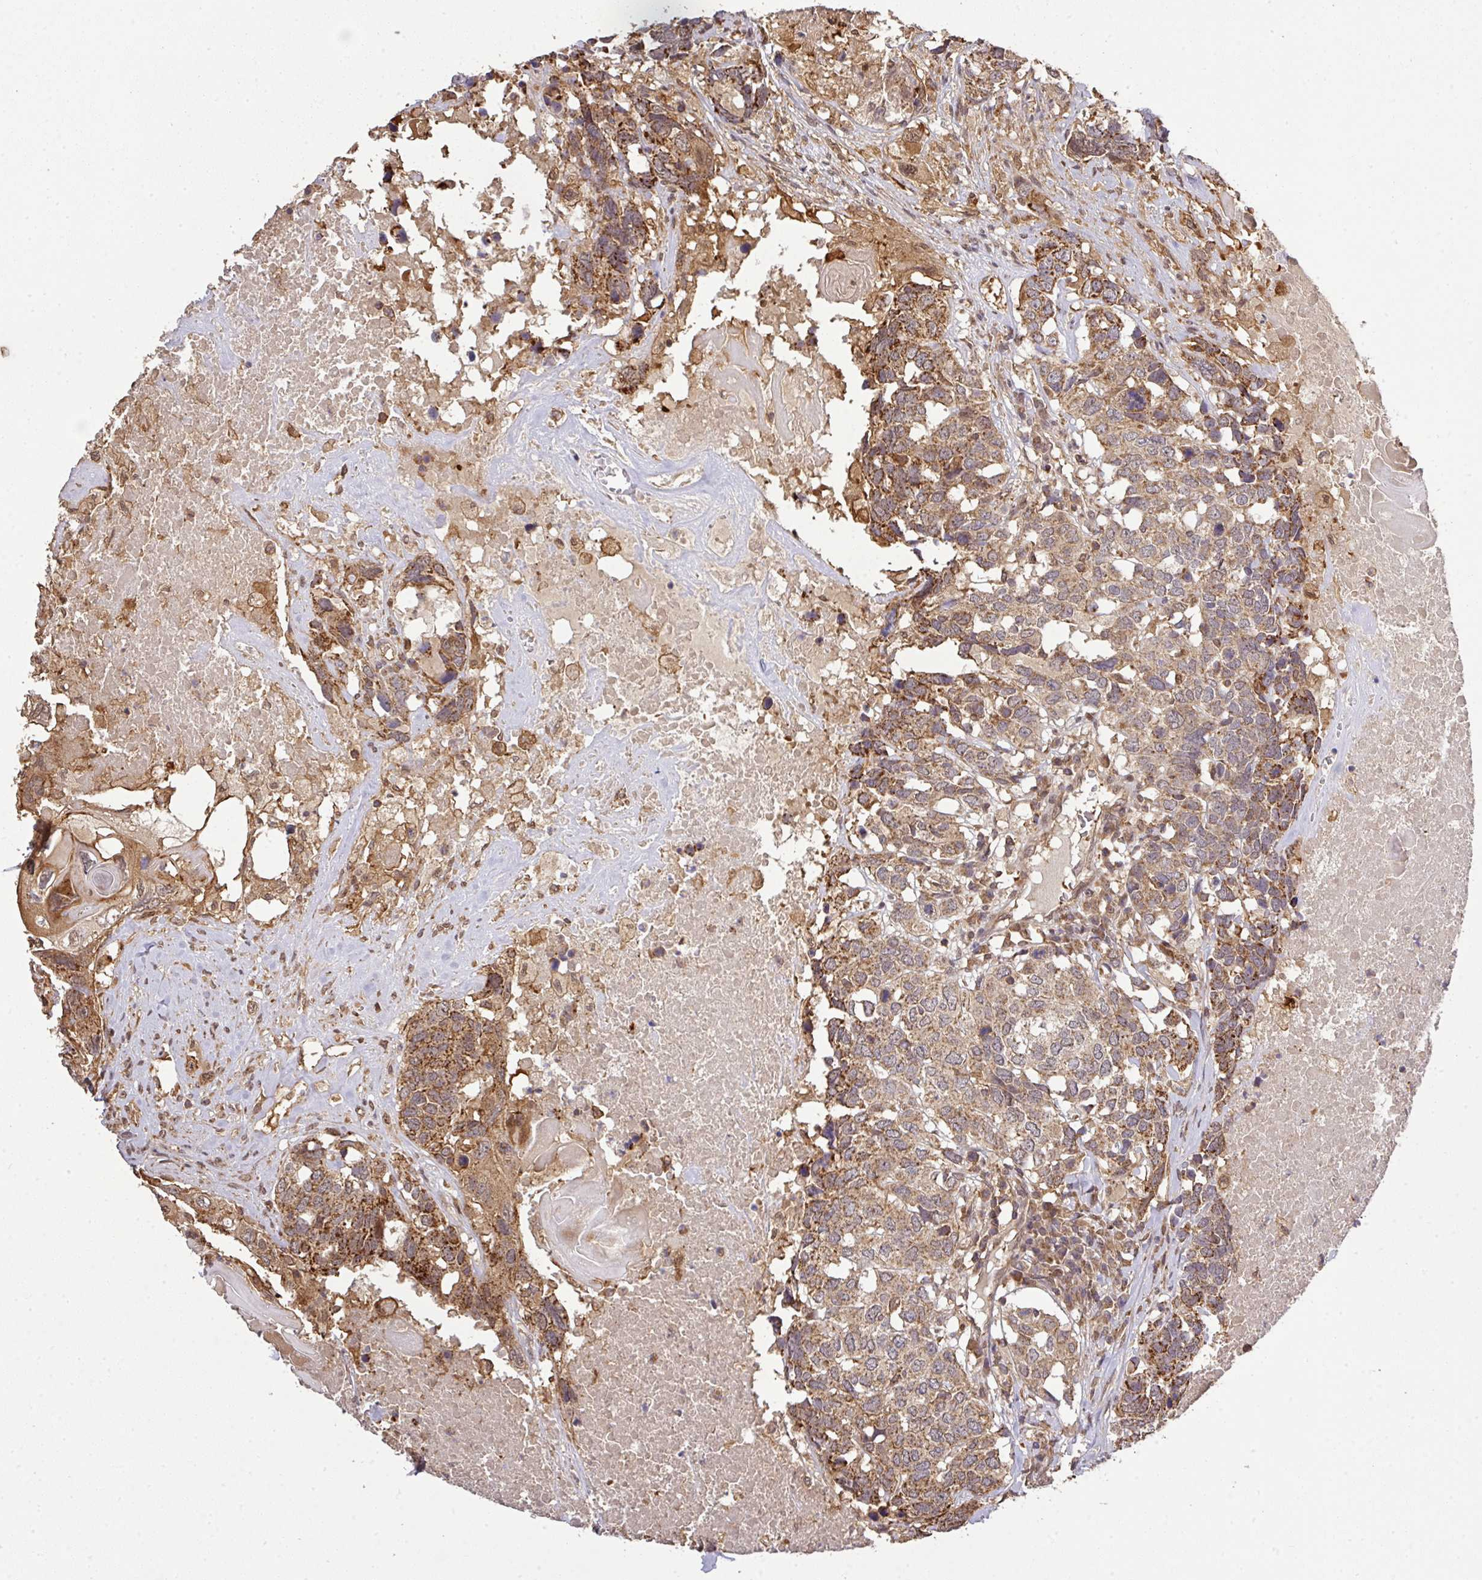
{"staining": {"intensity": "moderate", "quantity": ">75%", "location": "cytoplasmic/membranous"}, "tissue": "head and neck cancer", "cell_type": "Tumor cells", "image_type": "cancer", "snomed": [{"axis": "morphology", "description": "Squamous cell carcinoma, NOS"}, {"axis": "topography", "description": "Head-Neck"}], "caption": "Tumor cells reveal medium levels of moderate cytoplasmic/membranous staining in approximately >75% of cells in human squamous cell carcinoma (head and neck).", "gene": "ARPIN", "patient": {"sex": "male", "age": 66}}